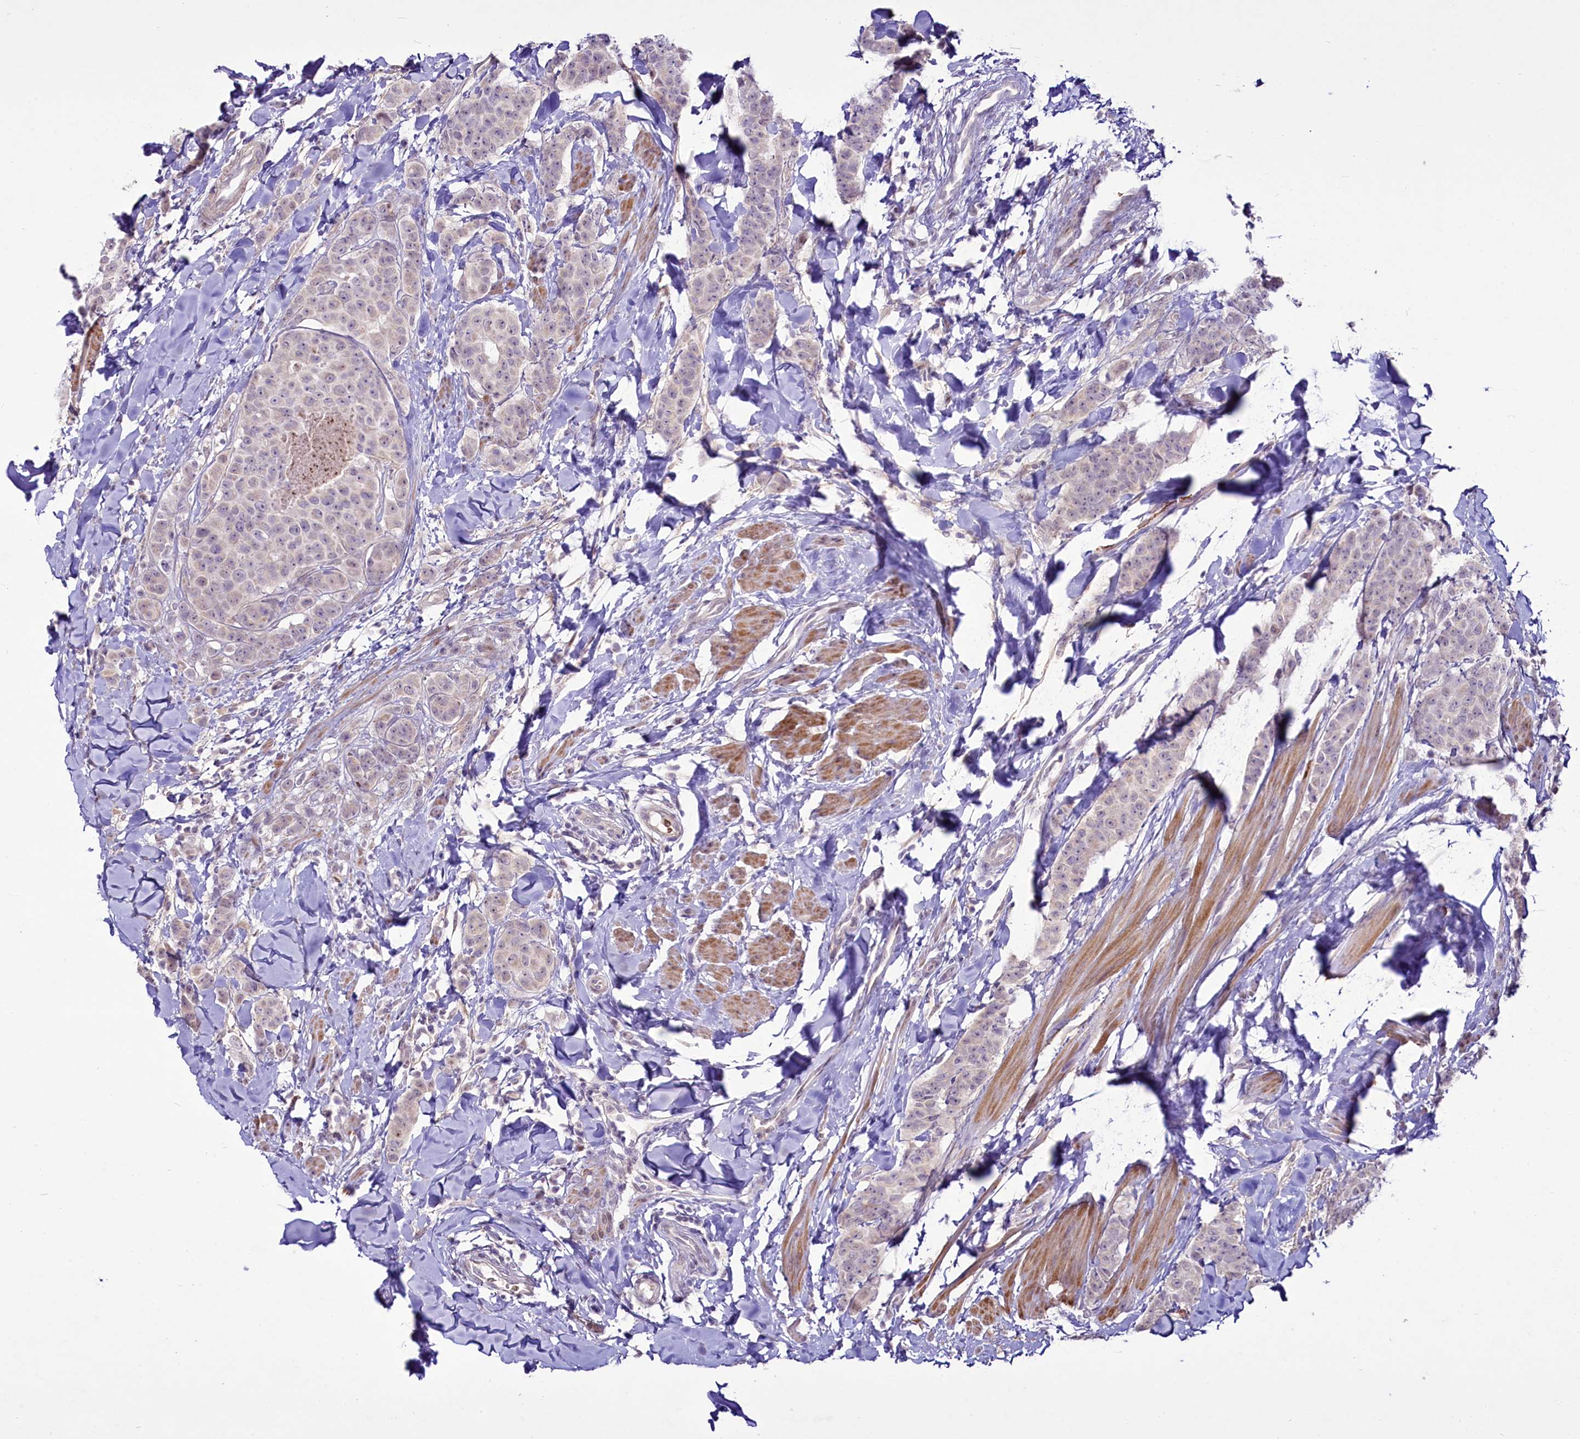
{"staining": {"intensity": "negative", "quantity": "none", "location": "none"}, "tissue": "breast cancer", "cell_type": "Tumor cells", "image_type": "cancer", "snomed": [{"axis": "morphology", "description": "Duct carcinoma"}, {"axis": "topography", "description": "Breast"}], "caption": "Immunohistochemistry histopathology image of human breast cancer (infiltrating ductal carcinoma) stained for a protein (brown), which exhibits no expression in tumor cells.", "gene": "SUSD3", "patient": {"sex": "female", "age": 40}}